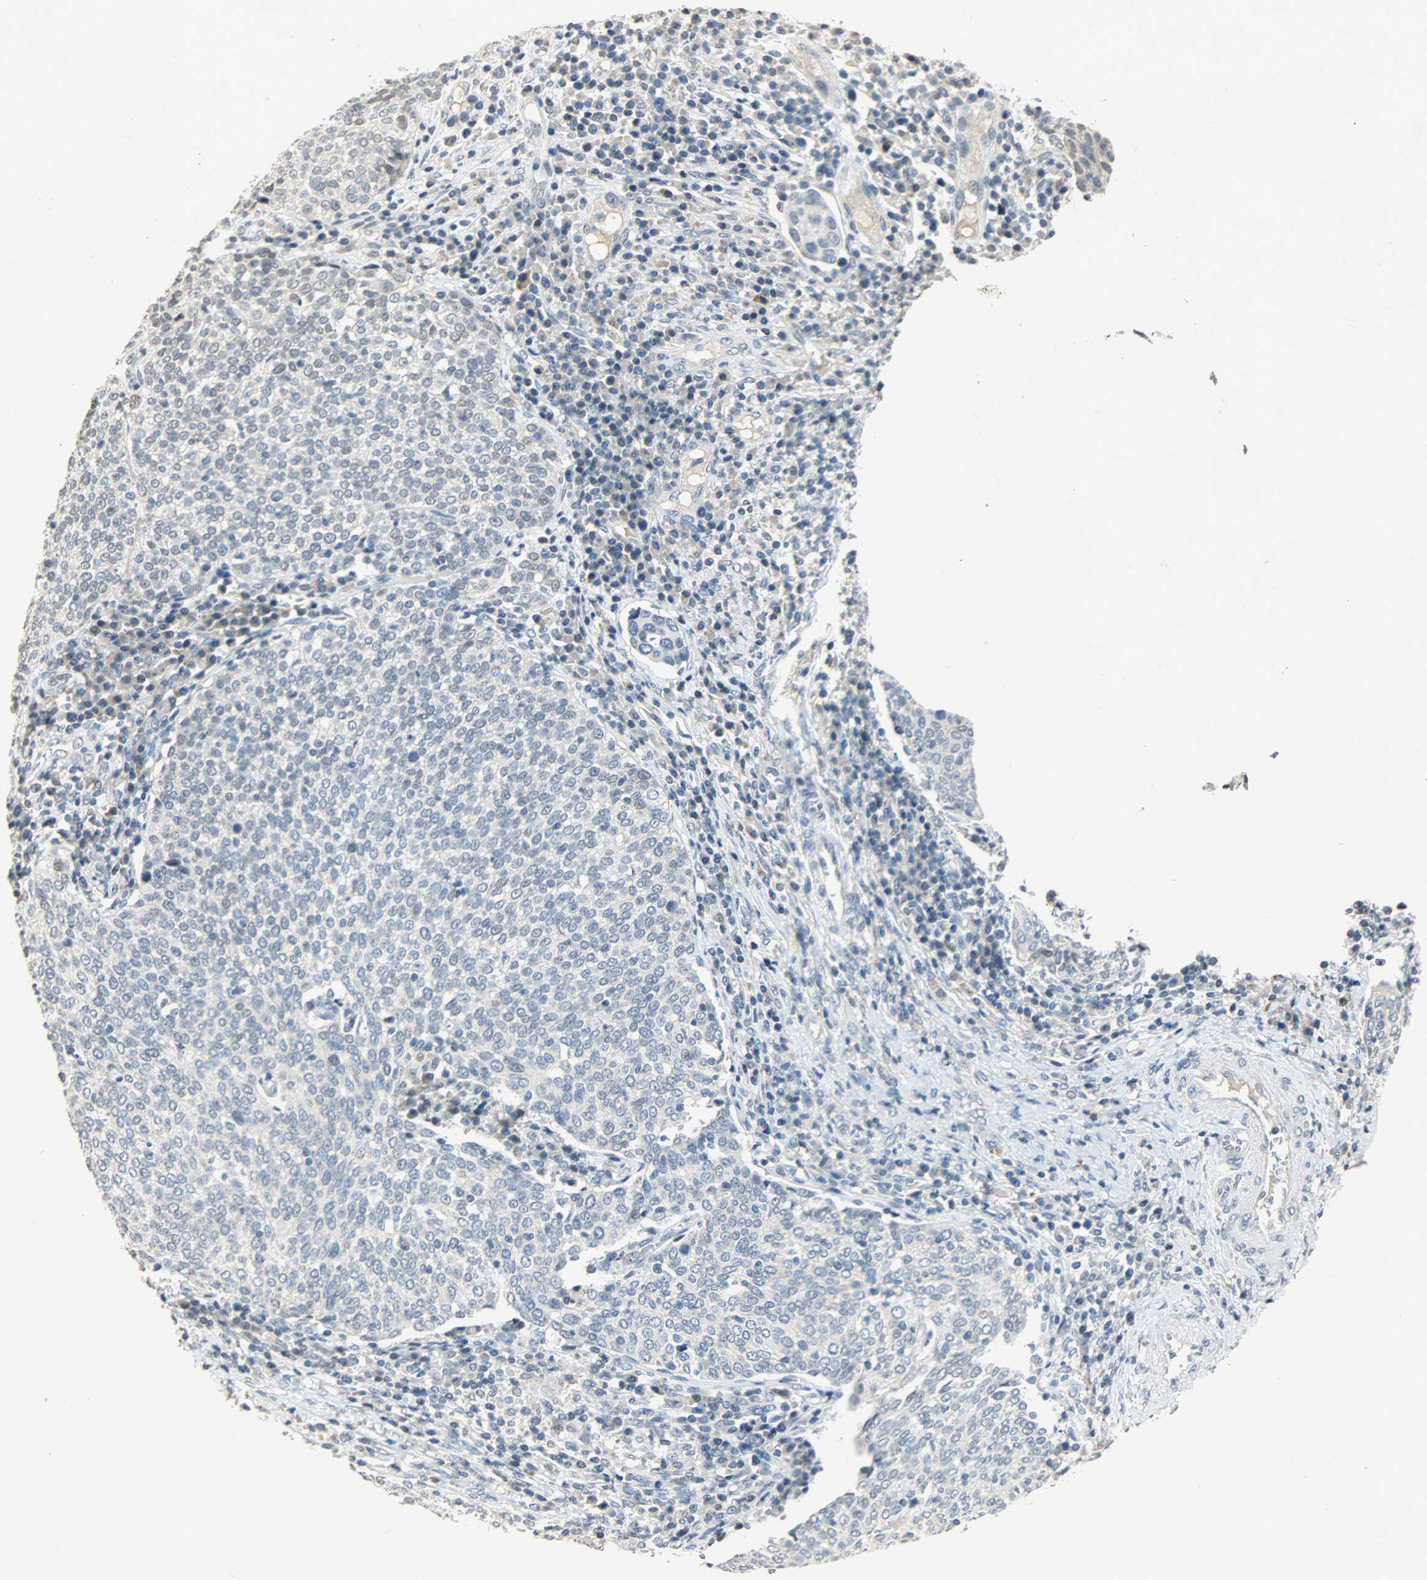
{"staining": {"intensity": "negative", "quantity": "none", "location": "none"}, "tissue": "cervical cancer", "cell_type": "Tumor cells", "image_type": "cancer", "snomed": [{"axis": "morphology", "description": "Squamous cell carcinoma, NOS"}, {"axis": "topography", "description": "Cervix"}], "caption": "DAB (3,3'-diaminobenzidine) immunohistochemical staining of human cervical cancer (squamous cell carcinoma) displays no significant positivity in tumor cells.", "gene": "DNAJB6", "patient": {"sex": "female", "age": 40}}